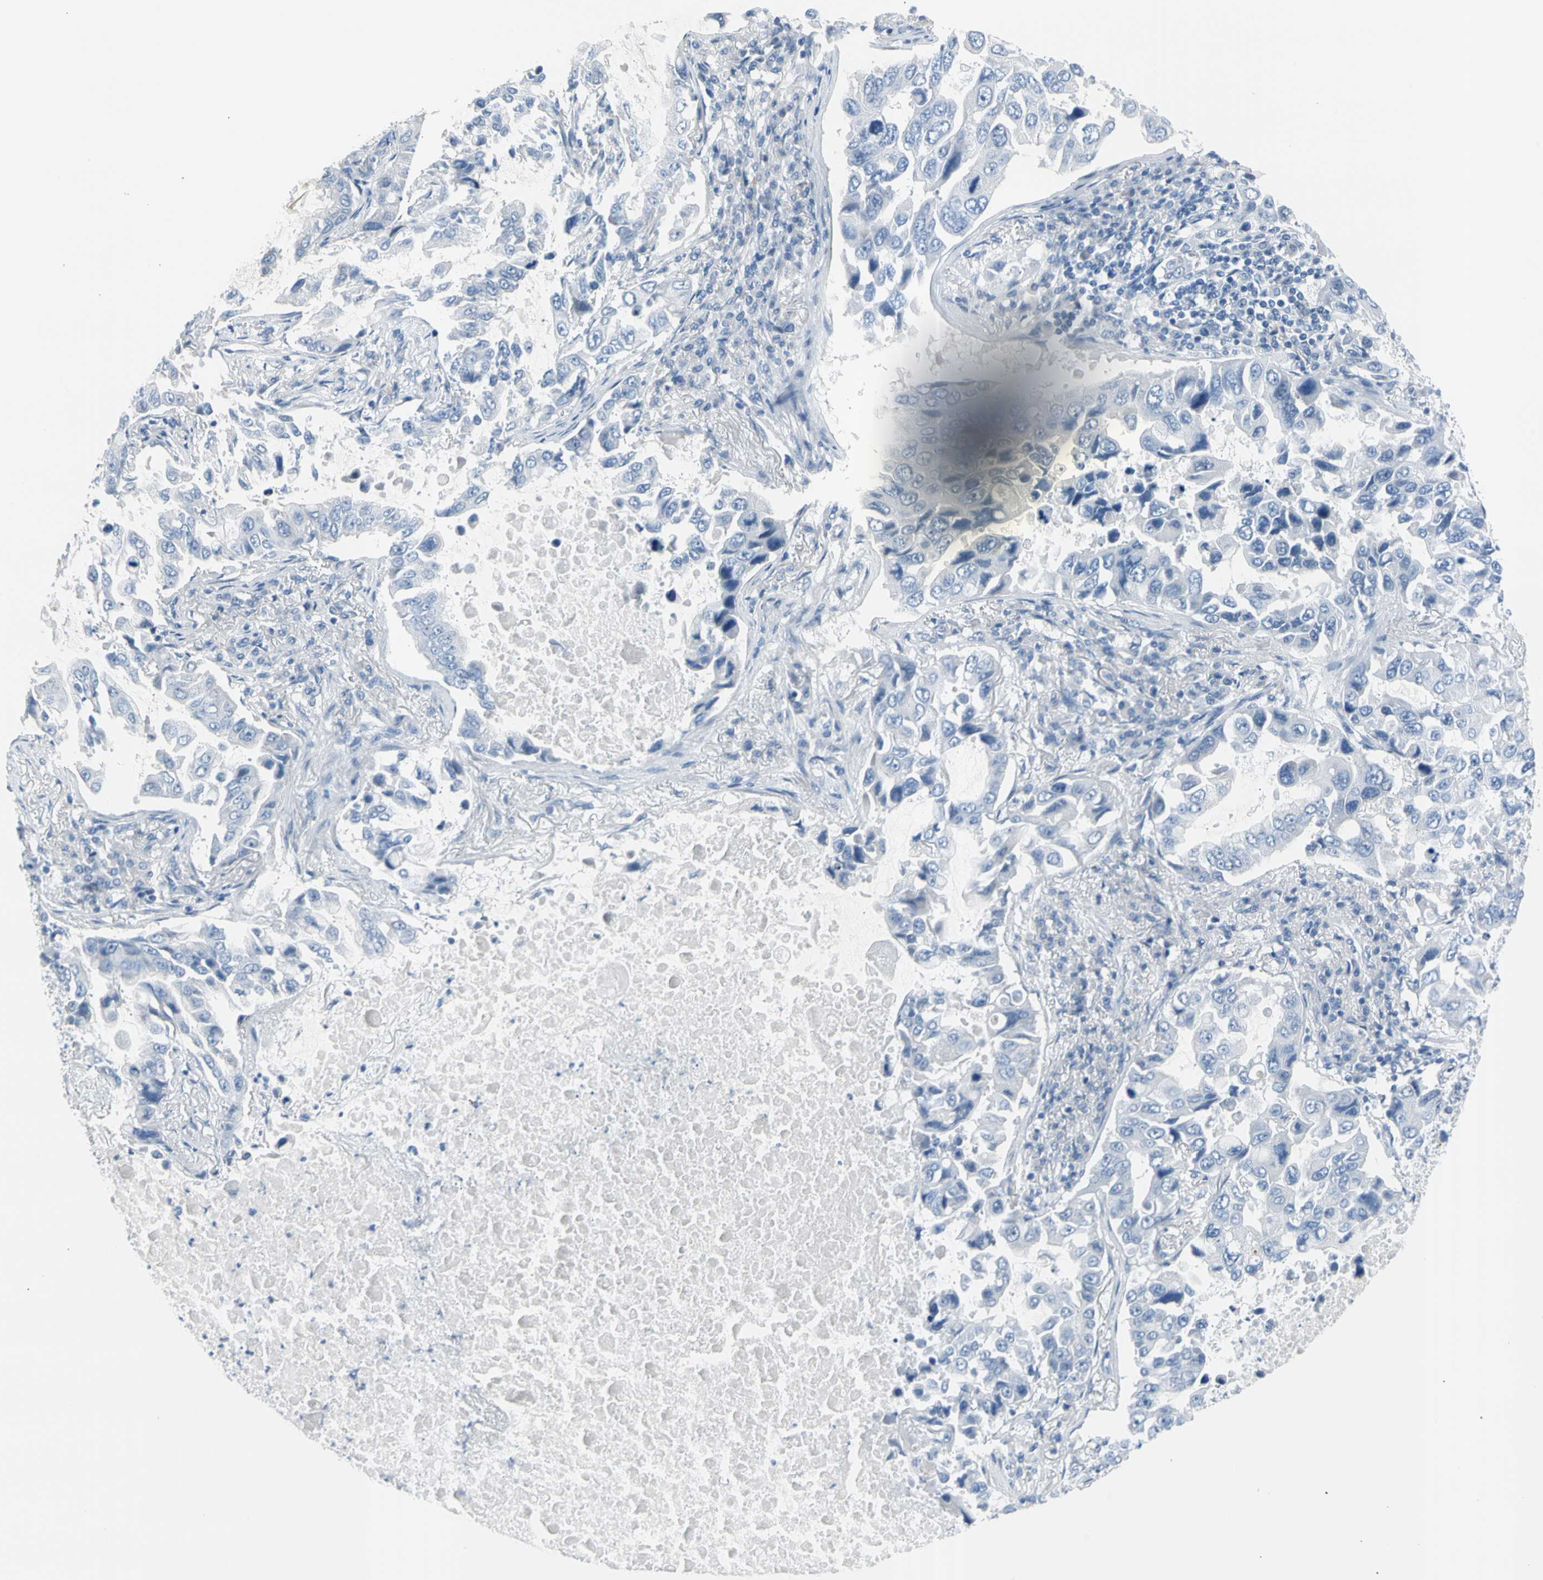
{"staining": {"intensity": "negative", "quantity": "none", "location": "none"}, "tissue": "lung cancer", "cell_type": "Tumor cells", "image_type": "cancer", "snomed": [{"axis": "morphology", "description": "Adenocarcinoma, NOS"}, {"axis": "topography", "description": "Lung"}], "caption": "This micrograph is of lung adenocarcinoma stained with immunohistochemistry to label a protein in brown with the nuclei are counter-stained blue. There is no positivity in tumor cells.", "gene": "TPO", "patient": {"sex": "male", "age": 64}}